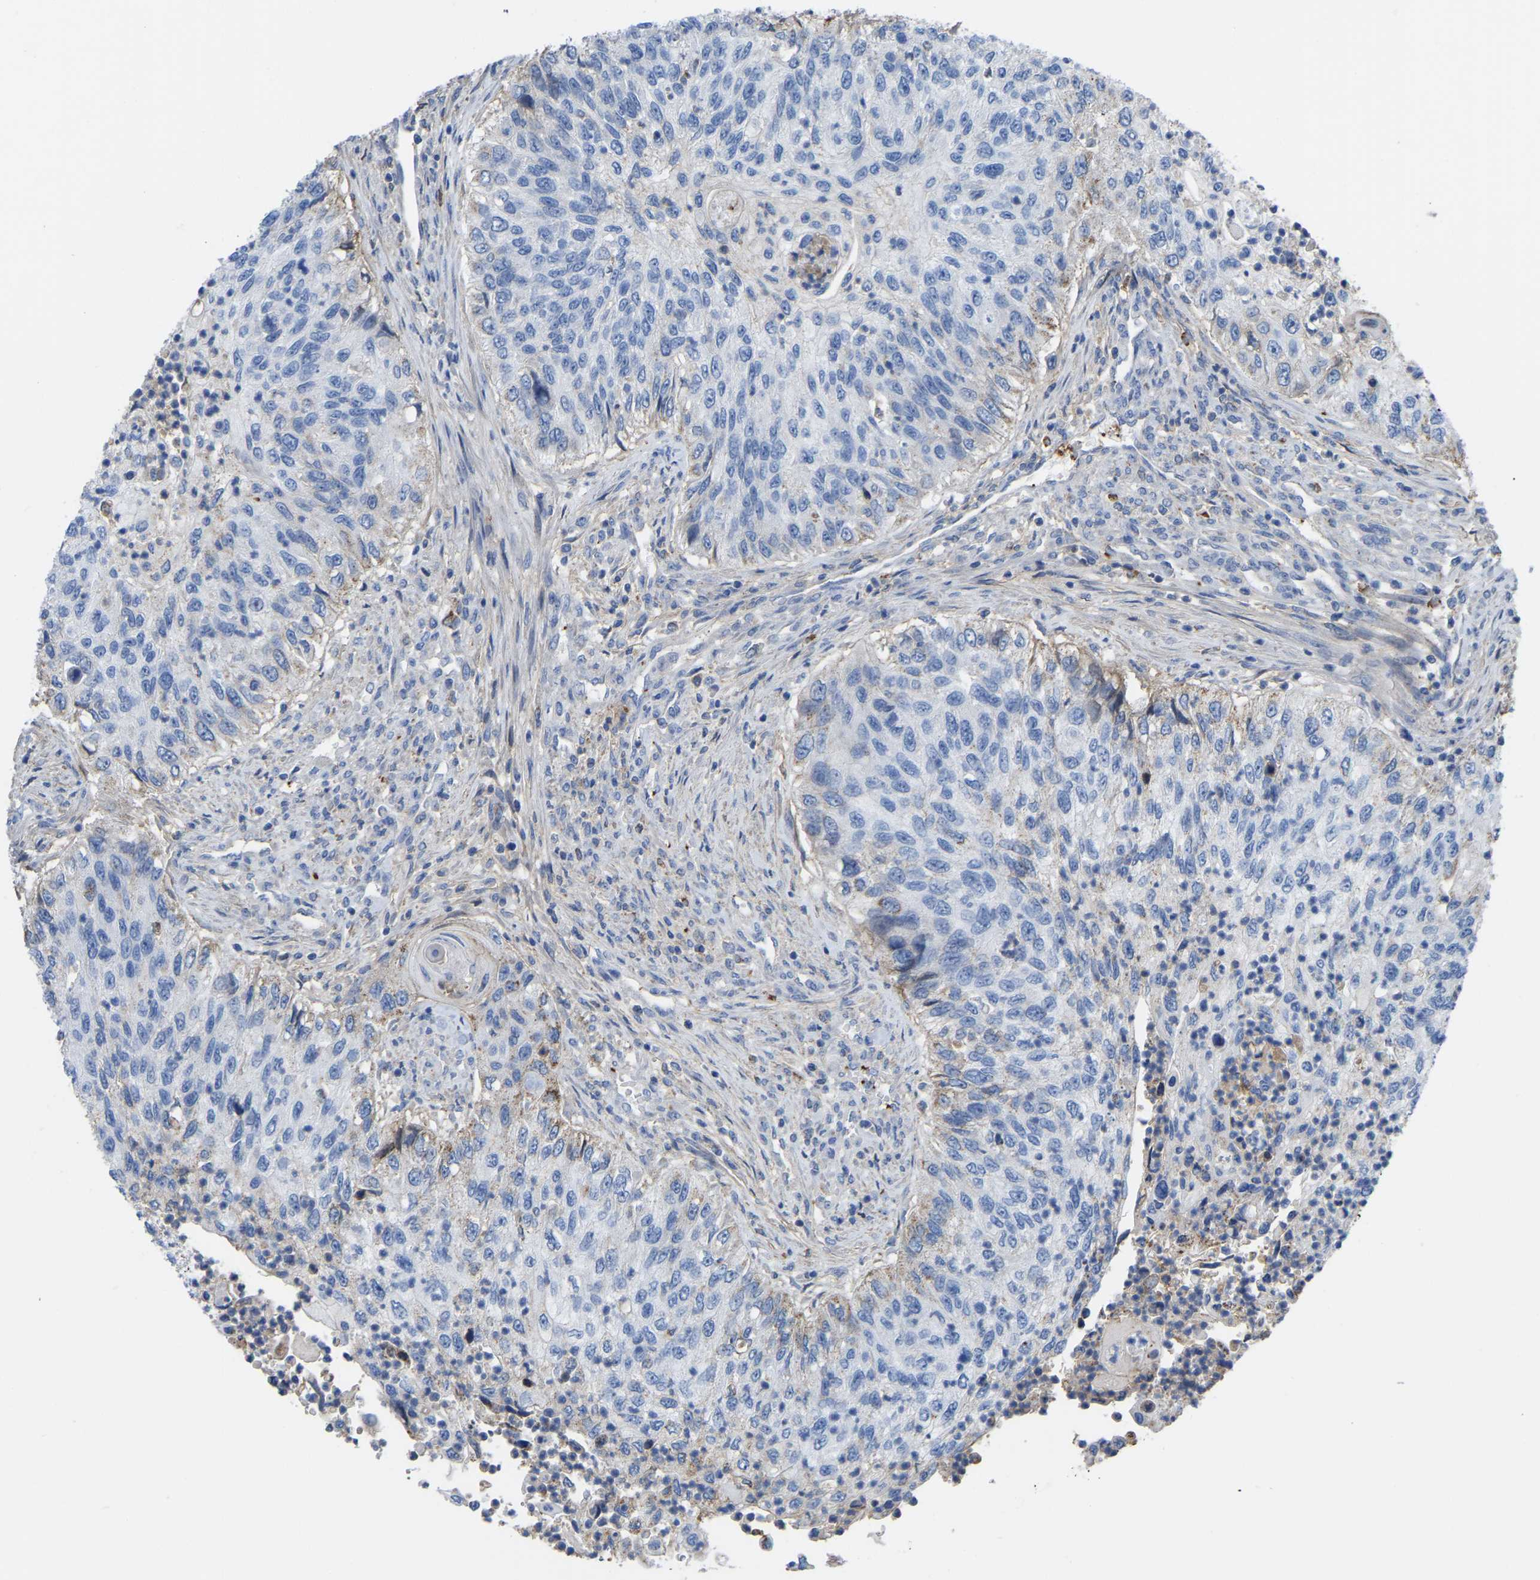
{"staining": {"intensity": "weak", "quantity": "<25%", "location": "cytoplasmic/membranous"}, "tissue": "urothelial cancer", "cell_type": "Tumor cells", "image_type": "cancer", "snomed": [{"axis": "morphology", "description": "Urothelial carcinoma, High grade"}, {"axis": "topography", "description": "Urinary bladder"}], "caption": "This is a image of immunohistochemistry staining of urothelial carcinoma (high-grade), which shows no expression in tumor cells. (DAB (3,3'-diaminobenzidine) immunohistochemistry (IHC), high magnification).", "gene": "ZNF449", "patient": {"sex": "female", "age": 60}}